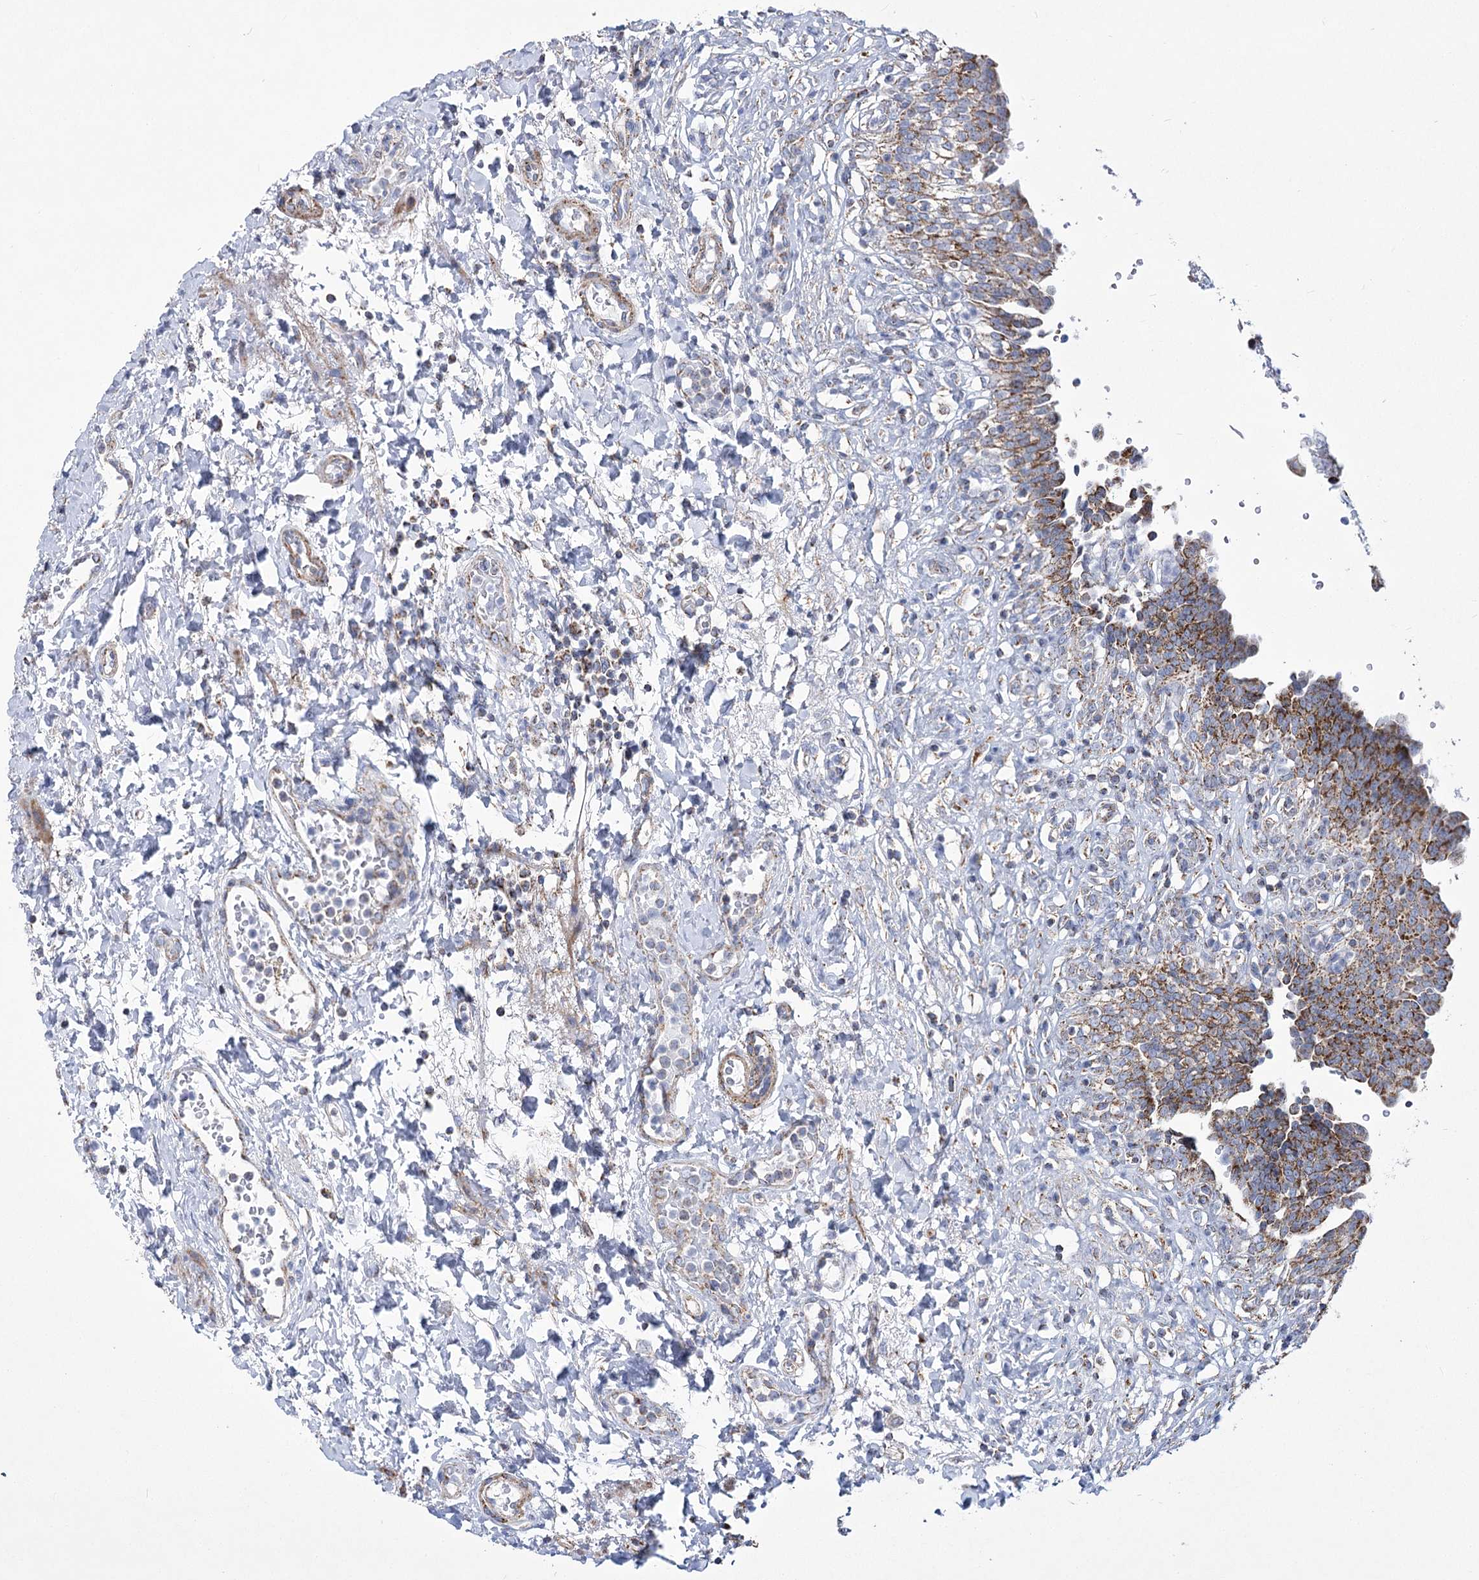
{"staining": {"intensity": "moderate", "quantity": ">75%", "location": "cytoplasmic/membranous"}, "tissue": "urinary bladder", "cell_type": "Urothelial cells", "image_type": "normal", "snomed": [{"axis": "morphology", "description": "Urothelial carcinoma, High grade"}, {"axis": "topography", "description": "Urinary bladder"}], "caption": "Immunohistochemical staining of benign human urinary bladder exhibits moderate cytoplasmic/membranous protein expression in about >75% of urothelial cells.", "gene": "PDHB", "patient": {"sex": "male", "age": 46}}